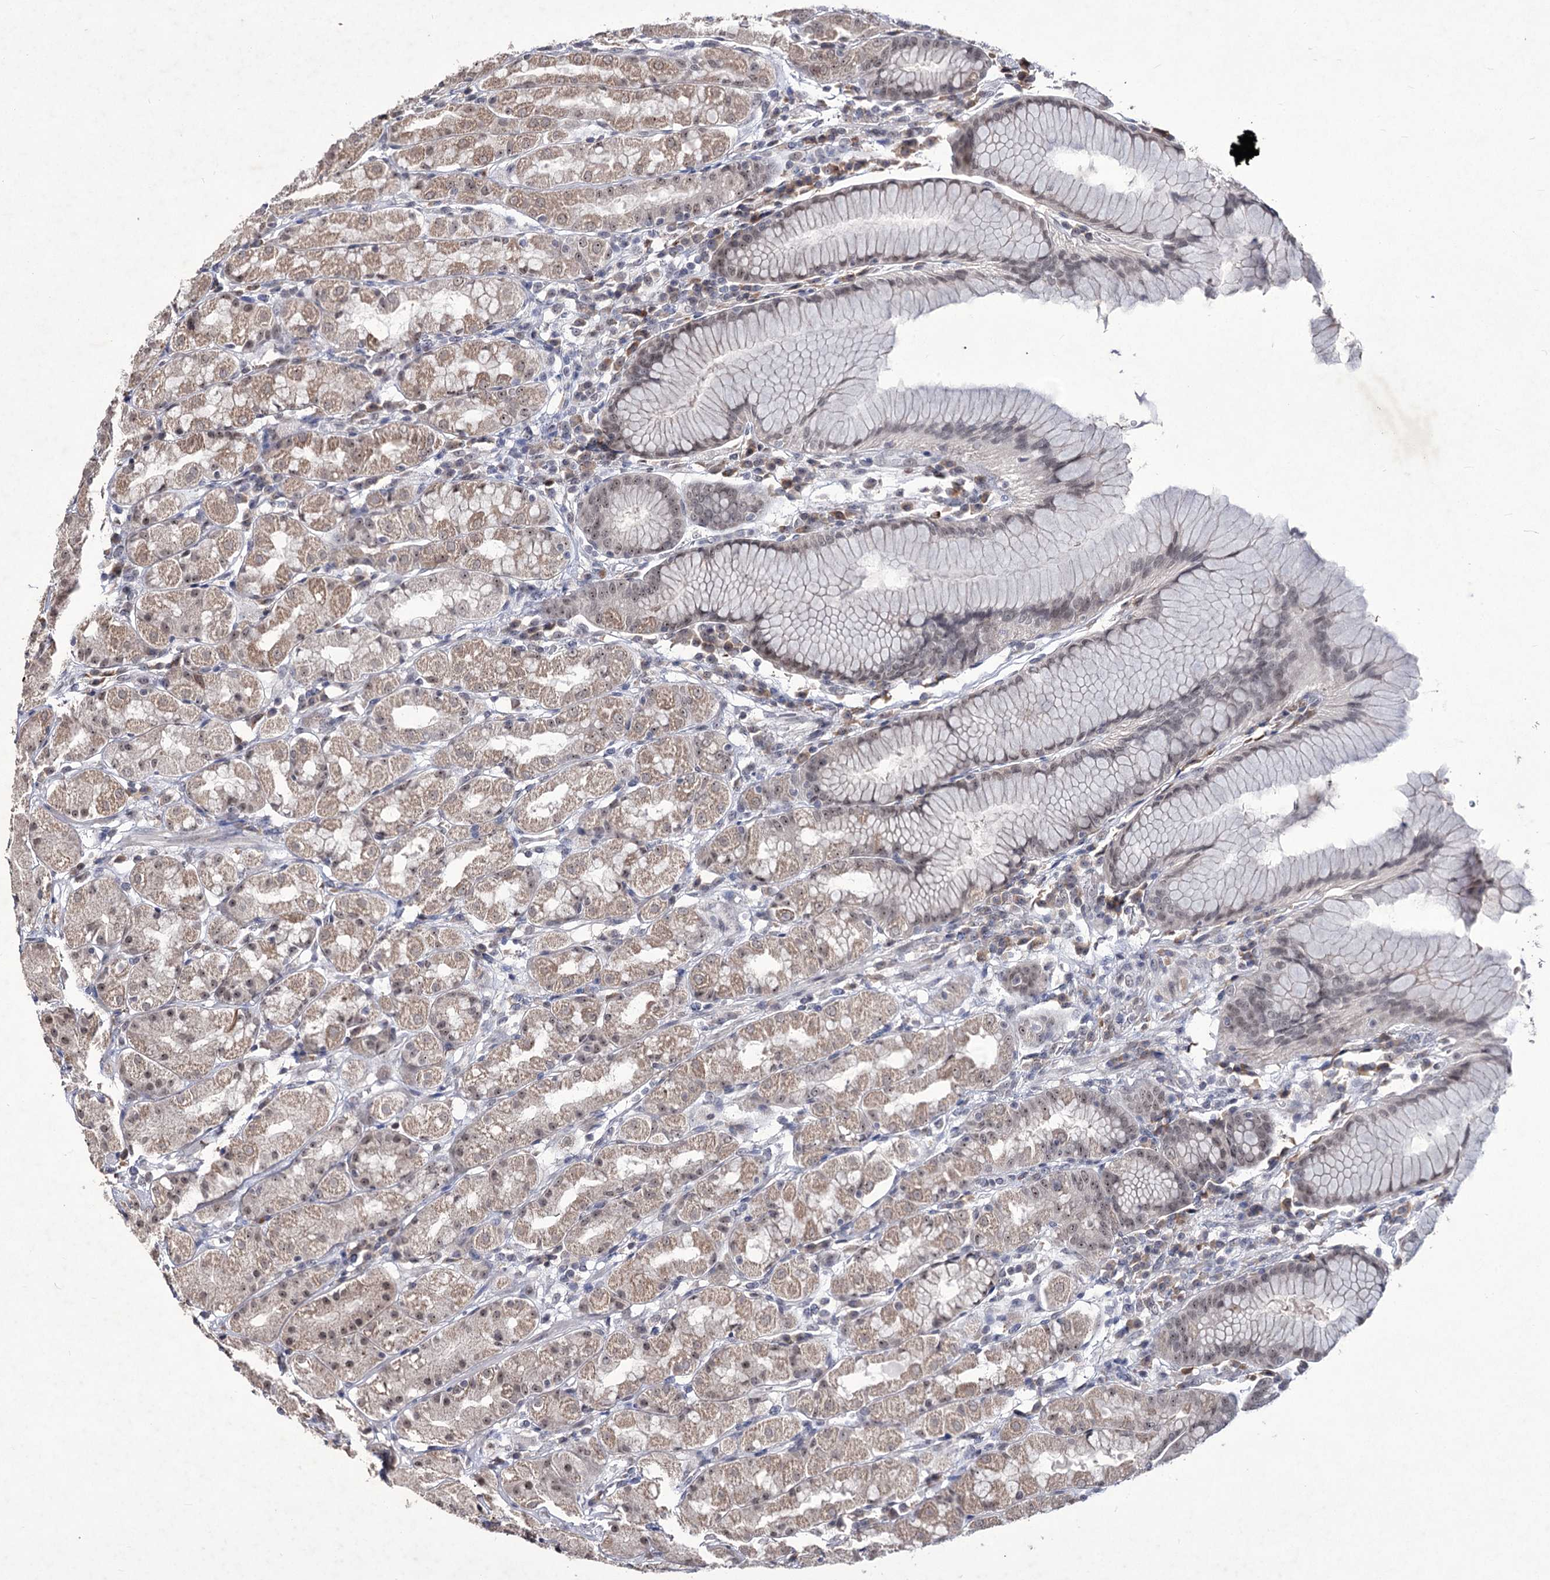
{"staining": {"intensity": "weak", "quantity": ">75%", "location": "cytoplasmic/membranous,nuclear"}, "tissue": "stomach", "cell_type": "Glandular cells", "image_type": "normal", "snomed": [{"axis": "morphology", "description": "Normal tissue, NOS"}, {"axis": "topography", "description": "Stomach, lower"}], "caption": "Stomach stained for a protein reveals weak cytoplasmic/membranous,nuclear positivity in glandular cells.", "gene": "VGLL4", "patient": {"sex": "female", "age": 56}}